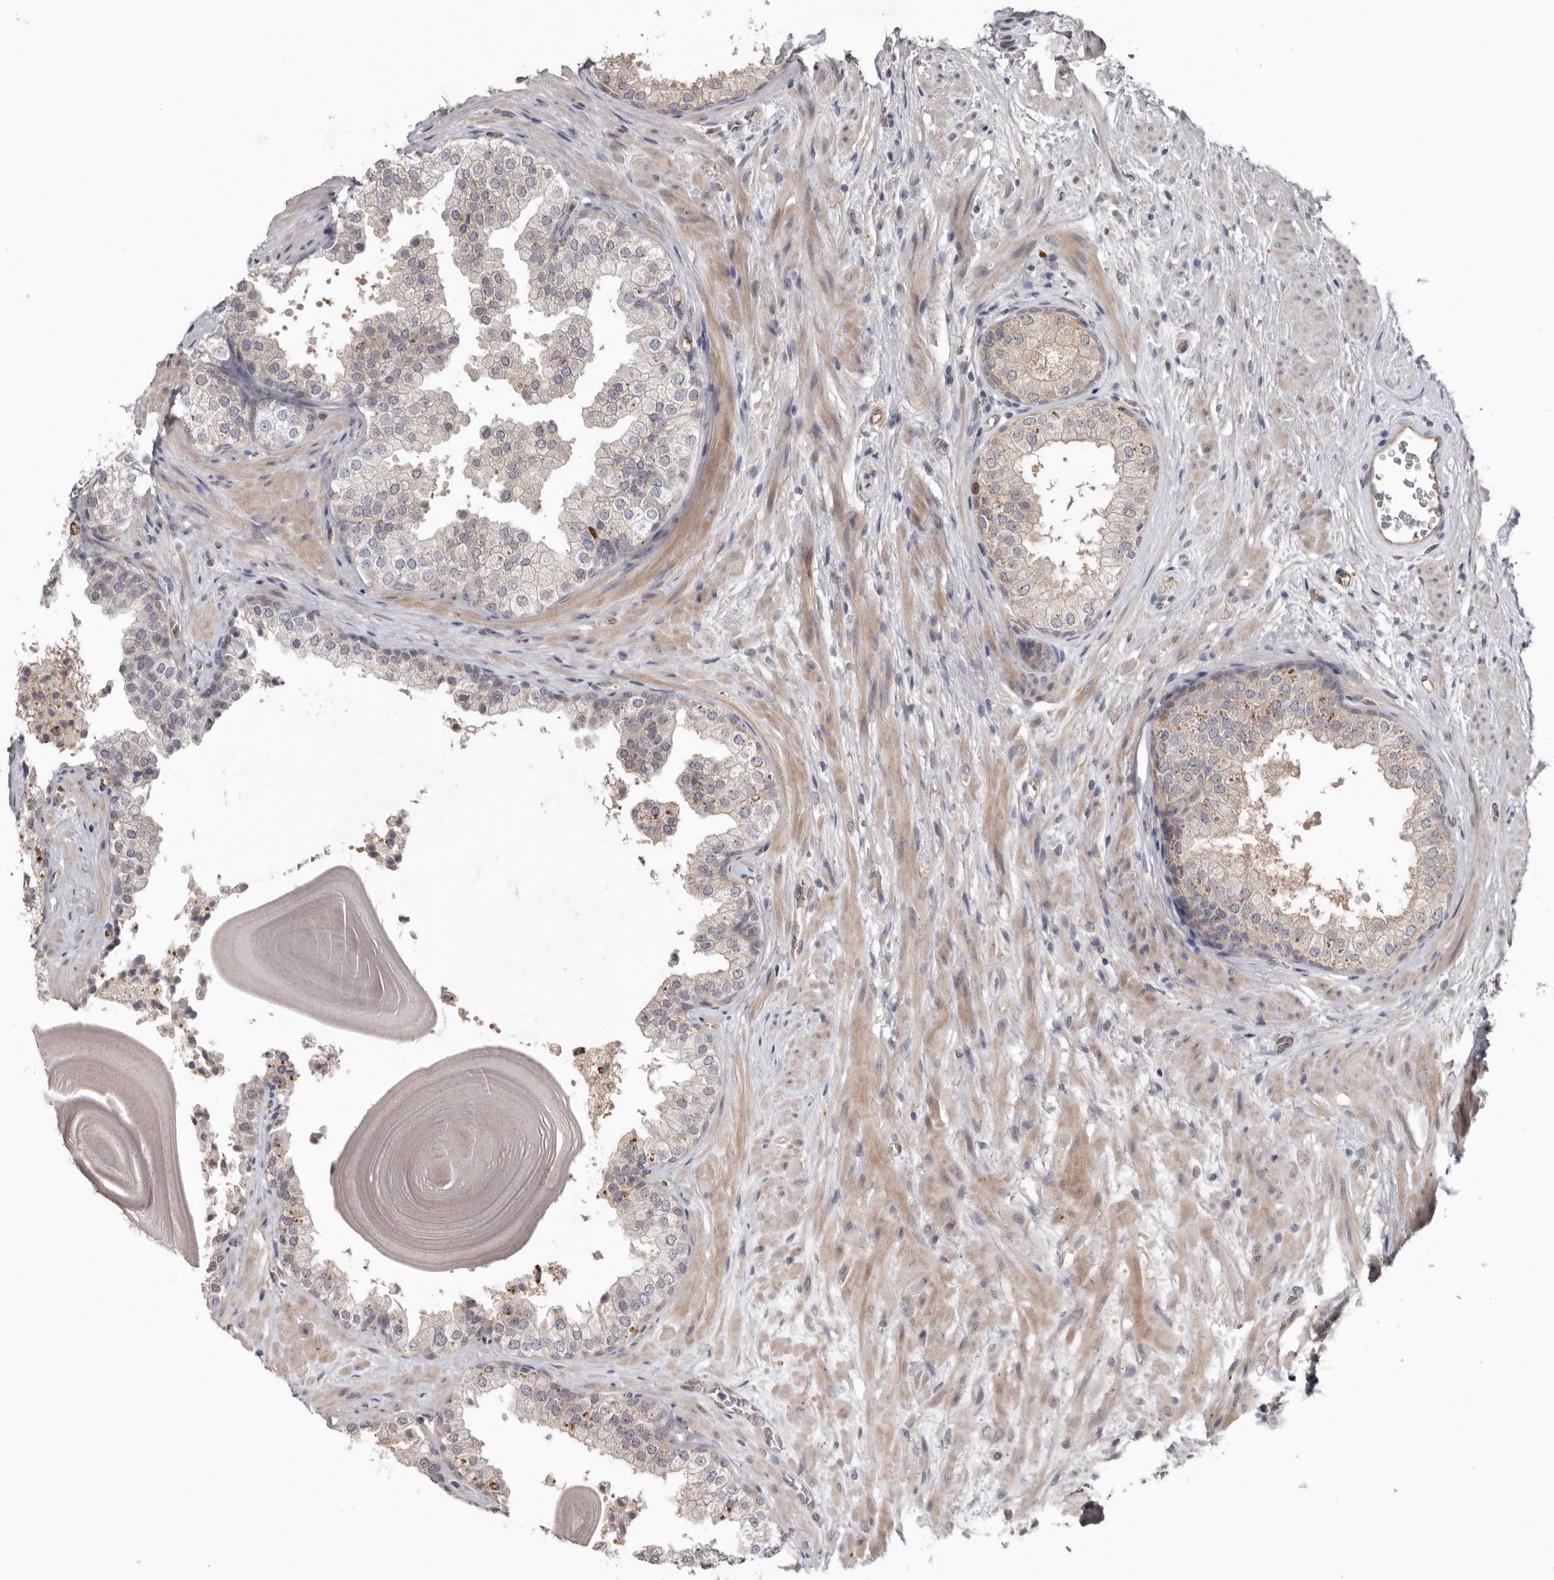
{"staining": {"intensity": "weak", "quantity": "25%-75%", "location": "cytoplasmic/membranous"}, "tissue": "prostate", "cell_type": "Glandular cells", "image_type": "normal", "snomed": [{"axis": "morphology", "description": "Normal tissue, NOS"}, {"axis": "topography", "description": "Prostate"}], "caption": "High-power microscopy captured an immunohistochemistry image of normal prostate, revealing weak cytoplasmic/membranous expression in approximately 25%-75% of glandular cells. Nuclei are stained in blue.", "gene": "CDCA8", "patient": {"sex": "male", "age": 48}}